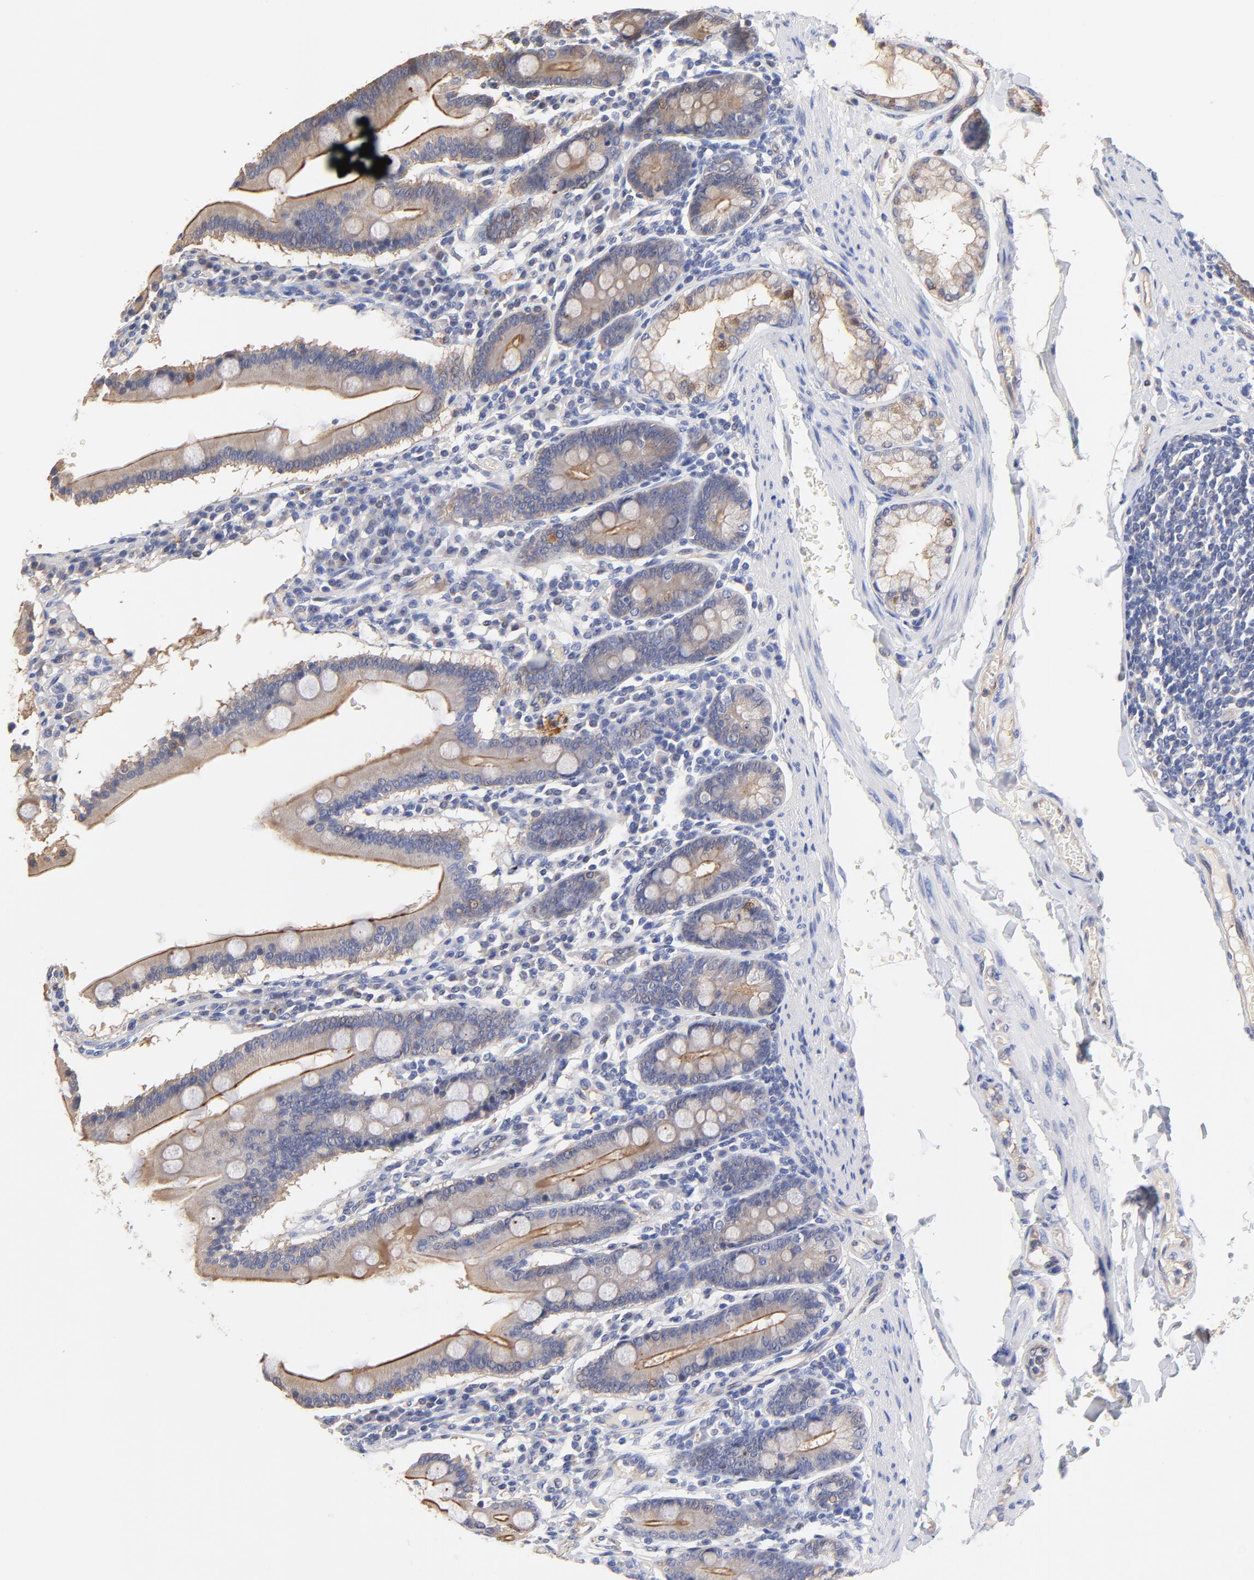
{"staining": {"intensity": "moderate", "quantity": ">75%", "location": "cytoplasmic/membranous"}, "tissue": "duodenum", "cell_type": "Glandular cells", "image_type": "normal", "snomed": [{"axis": "morphology", "description": "Normal tissue, NOS"}, {"axis": "topography", "description": "Duodenum"}], "caption": "The micrograph exhibits immunohistochemical staining of normal duodenum. There is moderate cytoplasmic/membranous staining is present in approximately >75% of glandular cells.", "gene": "FBXL2", "patient": {"sex": "male", "age": 50}}